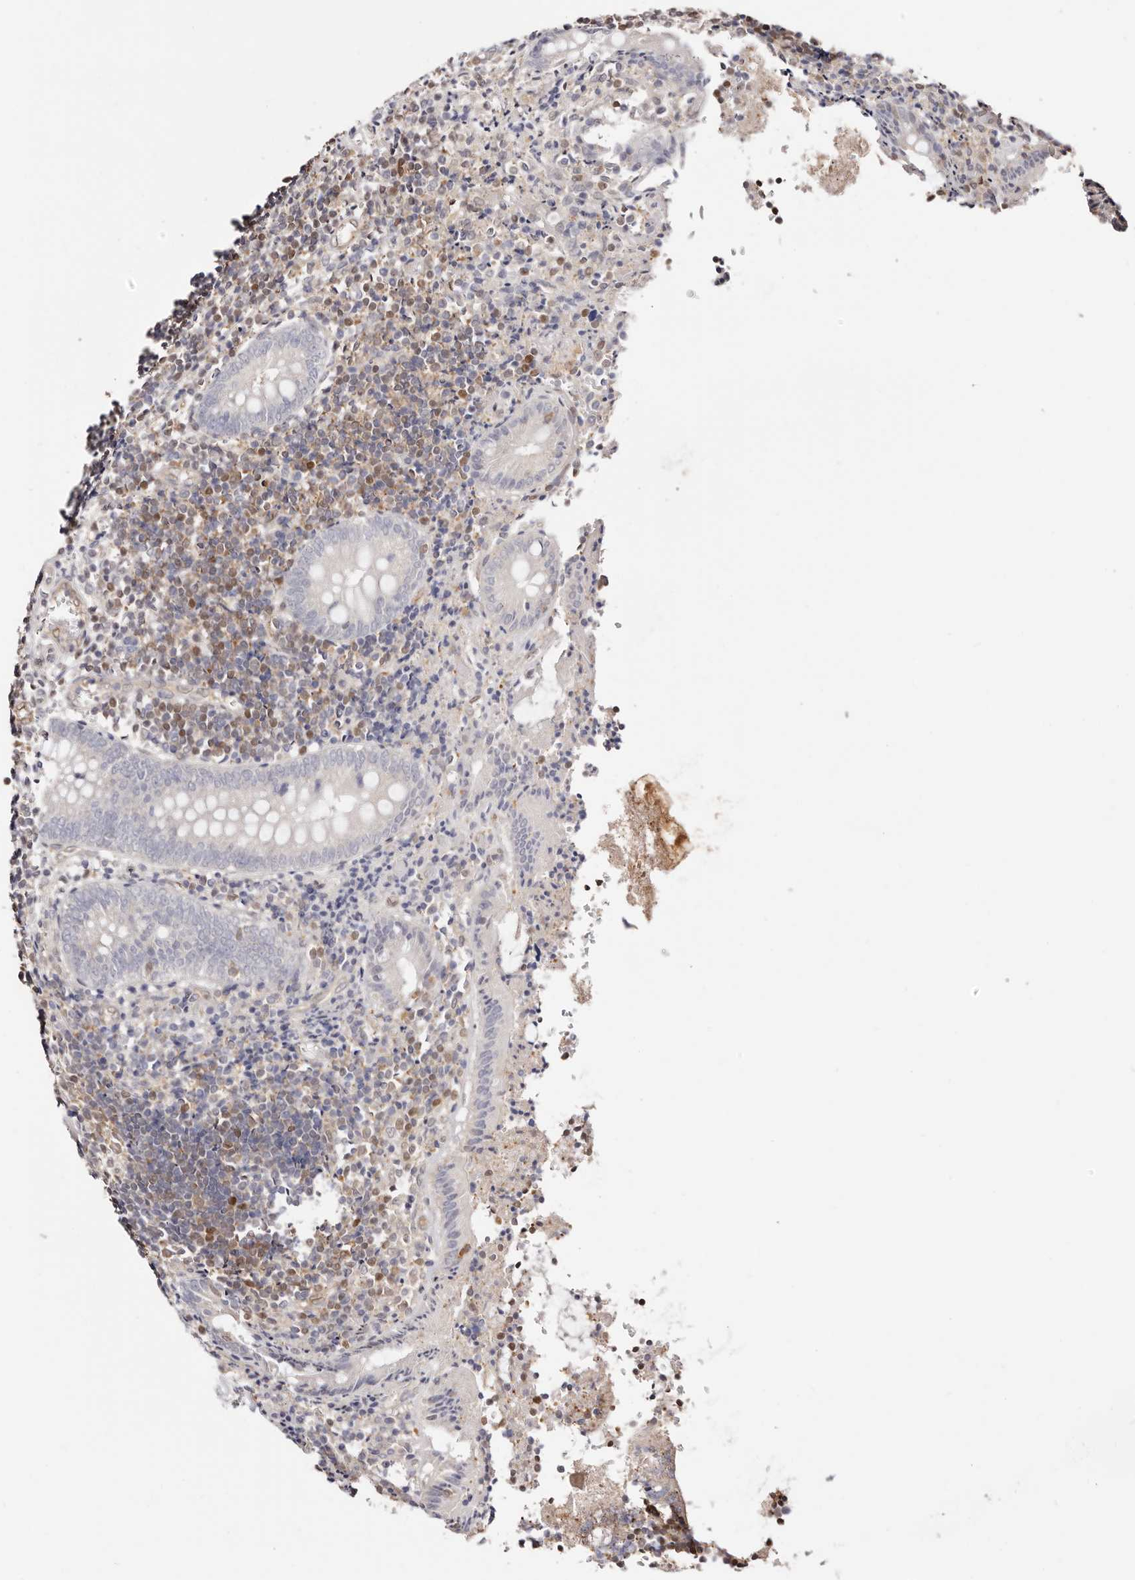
{"staining": {"intensity": "negative", "quantity": "none", "location": "none"}, "tissue": "appendix", "cell_type": "Glandular cells", "image_type": "normal", "snomed": [{"axis": "morphology", "description": "Normal tissue, NOS"}, {"axis": "topography", "description": "Appendix"}], "caption": "The photomicrograph displays no significant positivity in glandular cells of appendix. Nuclei are stained in blue.", "gene": "STAT5A", "patient": {"sex": "female", "age": 17}}